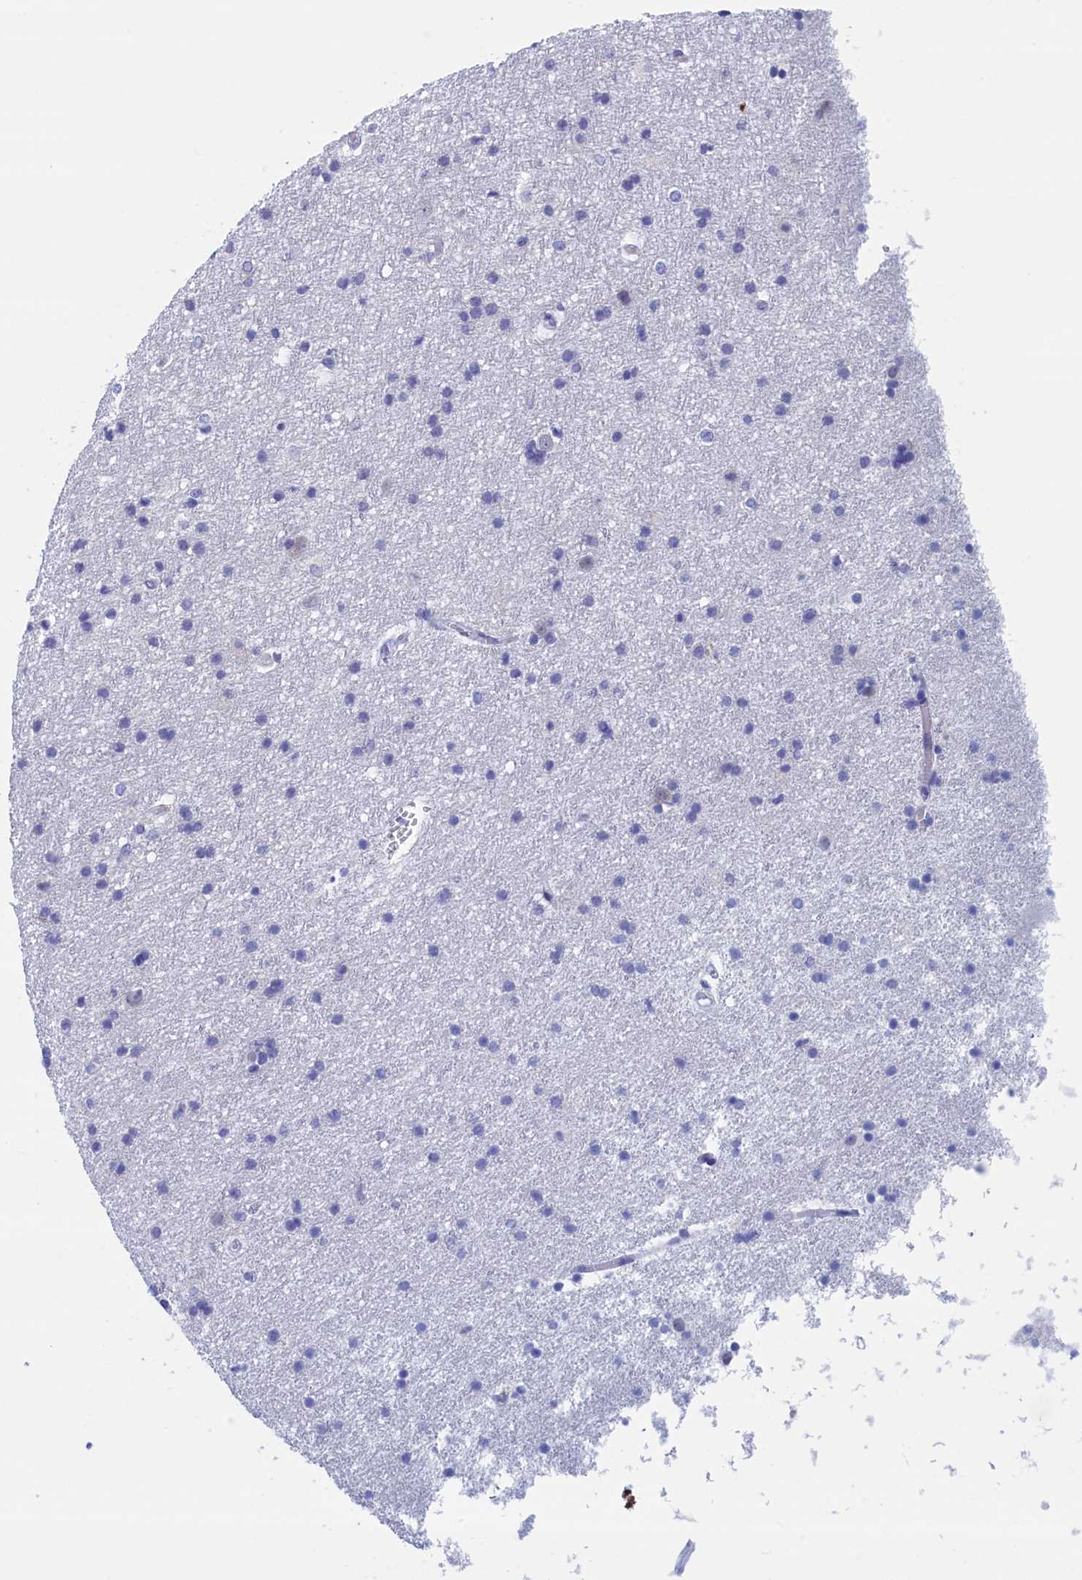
{"staining": {"intensity": "negative", "quantity": "none", "location": "none"}, "tissue": "cerebral cortex", "cell_type": "Endothelial cells", "image_type": "normal", "snomed": [{"axis": "morphology", "description": "Normal tissue, NOS"}, {"axis": "topography", "description": "Cerebral cortex"}], "caption": "An immunohistochemistry image of normal cerebral cortex is shown. There is no staining in endothelial cells of cerebral cortex. Nuclei are stained in blue.", "gene": "WDR83", "patient": {"sex": "male", "age": 54}}